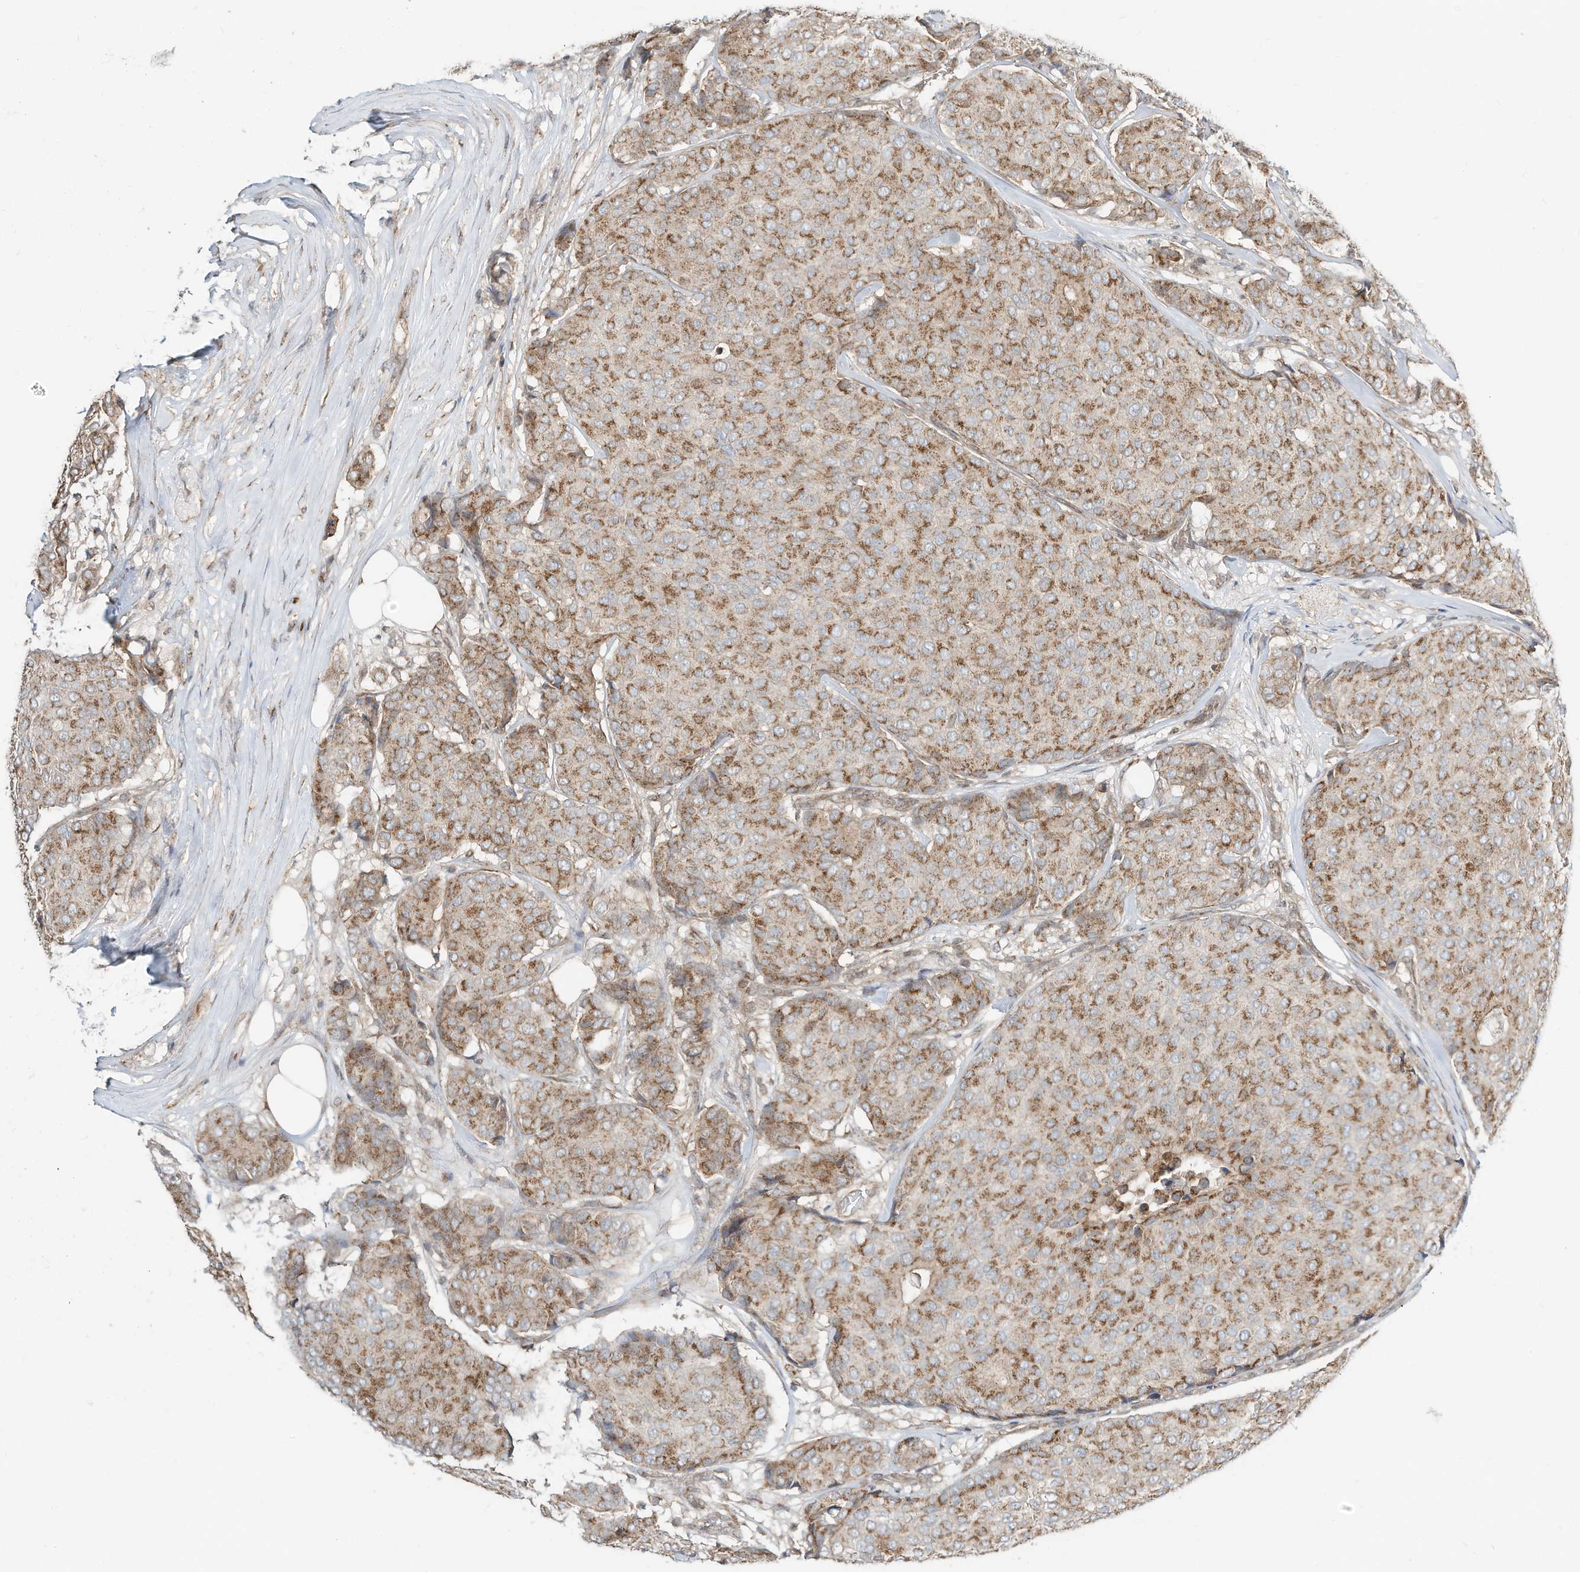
{"staining": {"intensity": "moderate", "quantity": ">75%", "location": "cytoplasmic/membranous"}, "tissue": "breast cancer", "cell_type": "Tumor cells", "image_type": "cancer", "snomed": [{"axis": "morphology", "description": "Duct carcinoma"}, {"axis": "topography", "description": "Breast"}], "caption": "IHC (DAB) staining of breast cancer (infiltrating ductal carcinoma) shows moderate cytoplasmic/membranous protein positivity in approximately >75% of tumor cells.", "gene": "CUX1", "patient": {"sex": "female", "age": 75}}